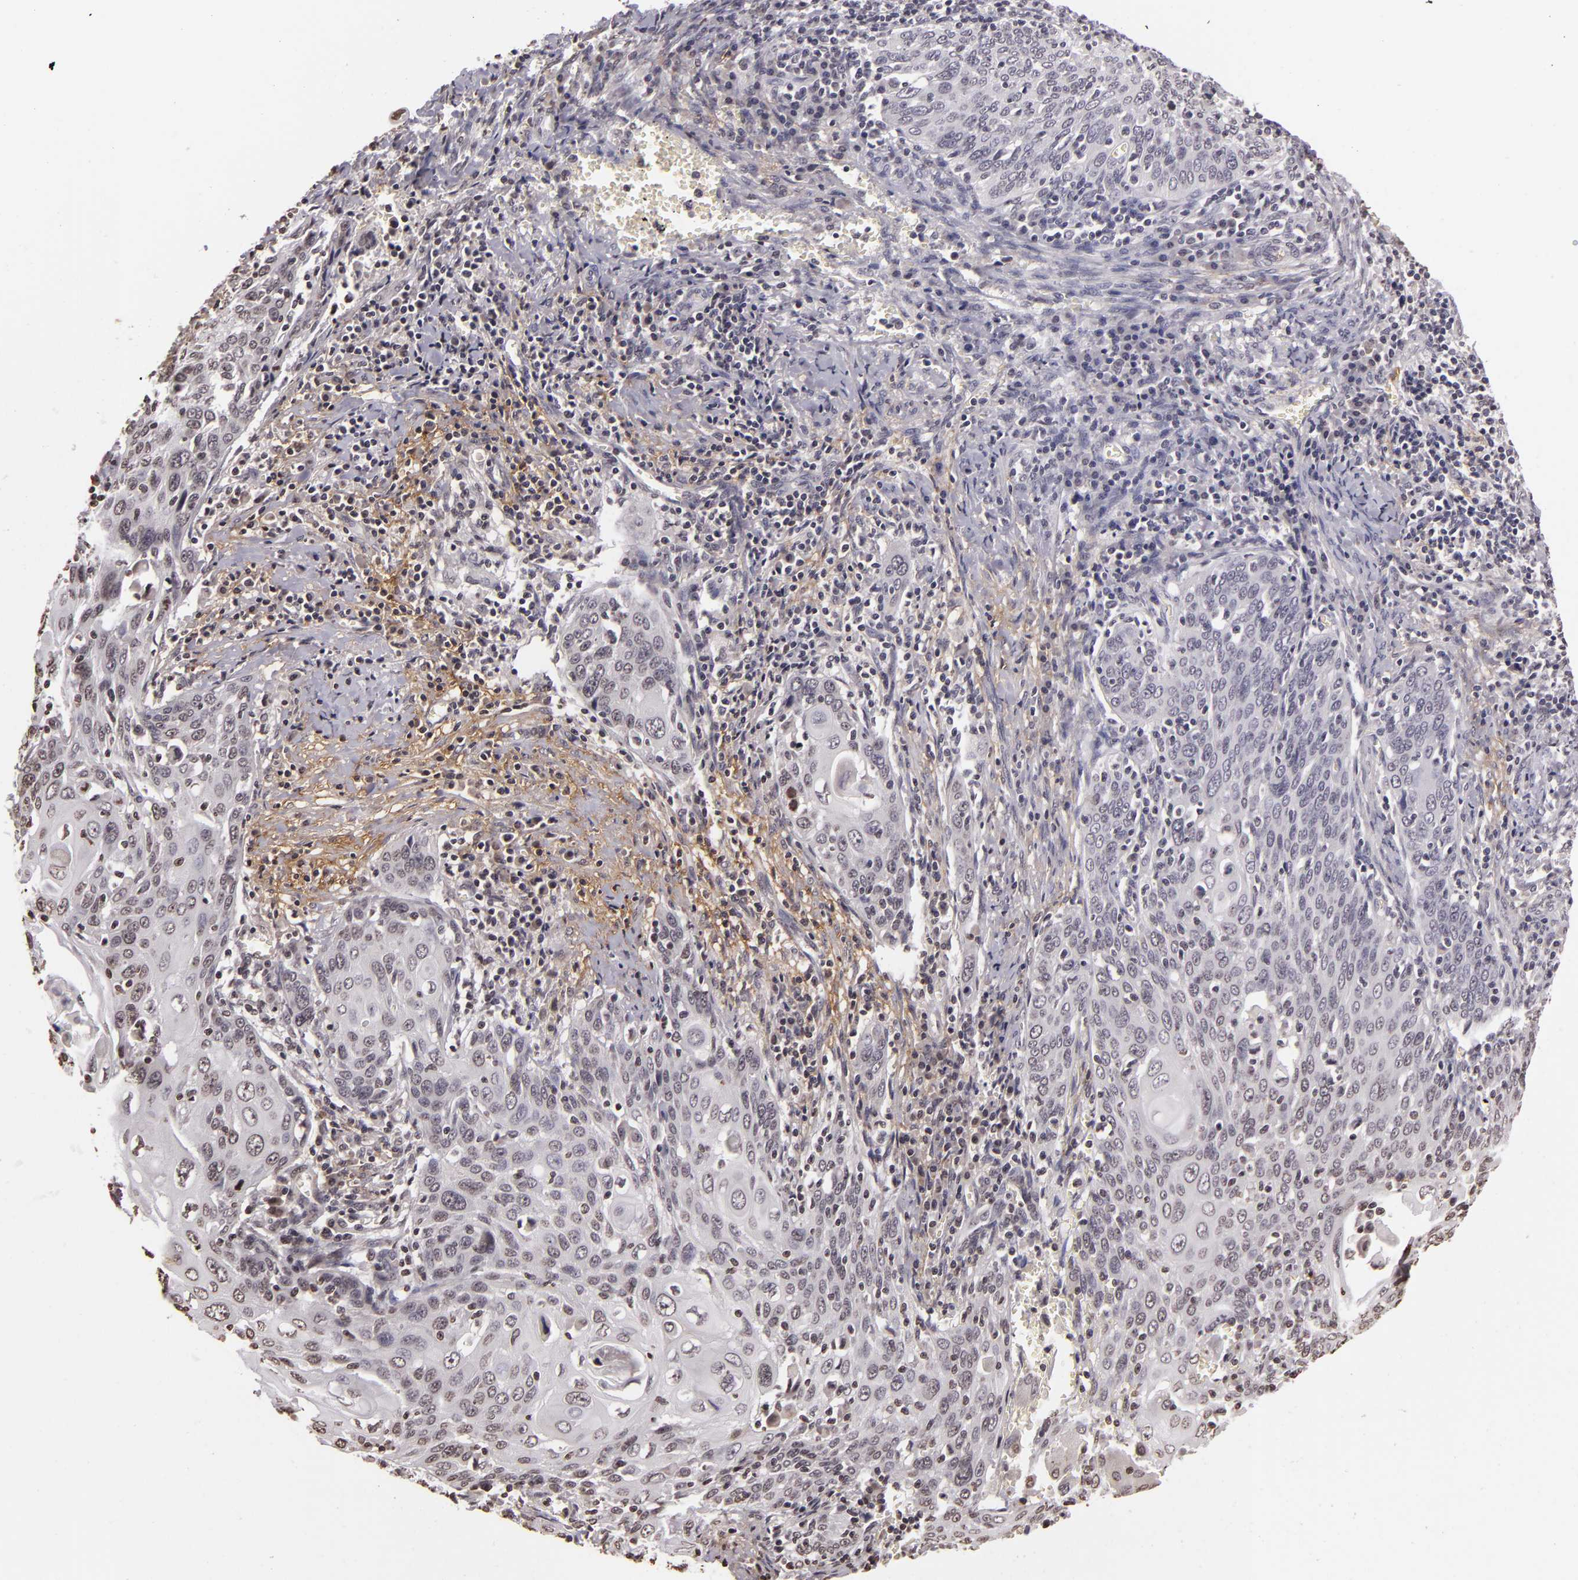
{"staining": {"intensity": "moderate", "quantity": "25%-75%", "location": "nuclear"}, "tissue": "cervical cancer", "cell_type": "Tumor cells", "image_type": "cancer", "snomed": [{"axis": "morphology", "description": "Squamous cell carcinoma, NOS"}, {"axis": "topography", "description": "Cervix"}], "caption": "Cervical cancer was stained to show a protein in brown. There is medium levels of moderate nuclear expression in about 25%-75% of tumor cells. The staining was performed using DAB, with brown indicating positive protein expression. Nuclei are stained blue with hematoxylin.", "gene": "THRB", "patient": {"sex": "female", "age": 54}}